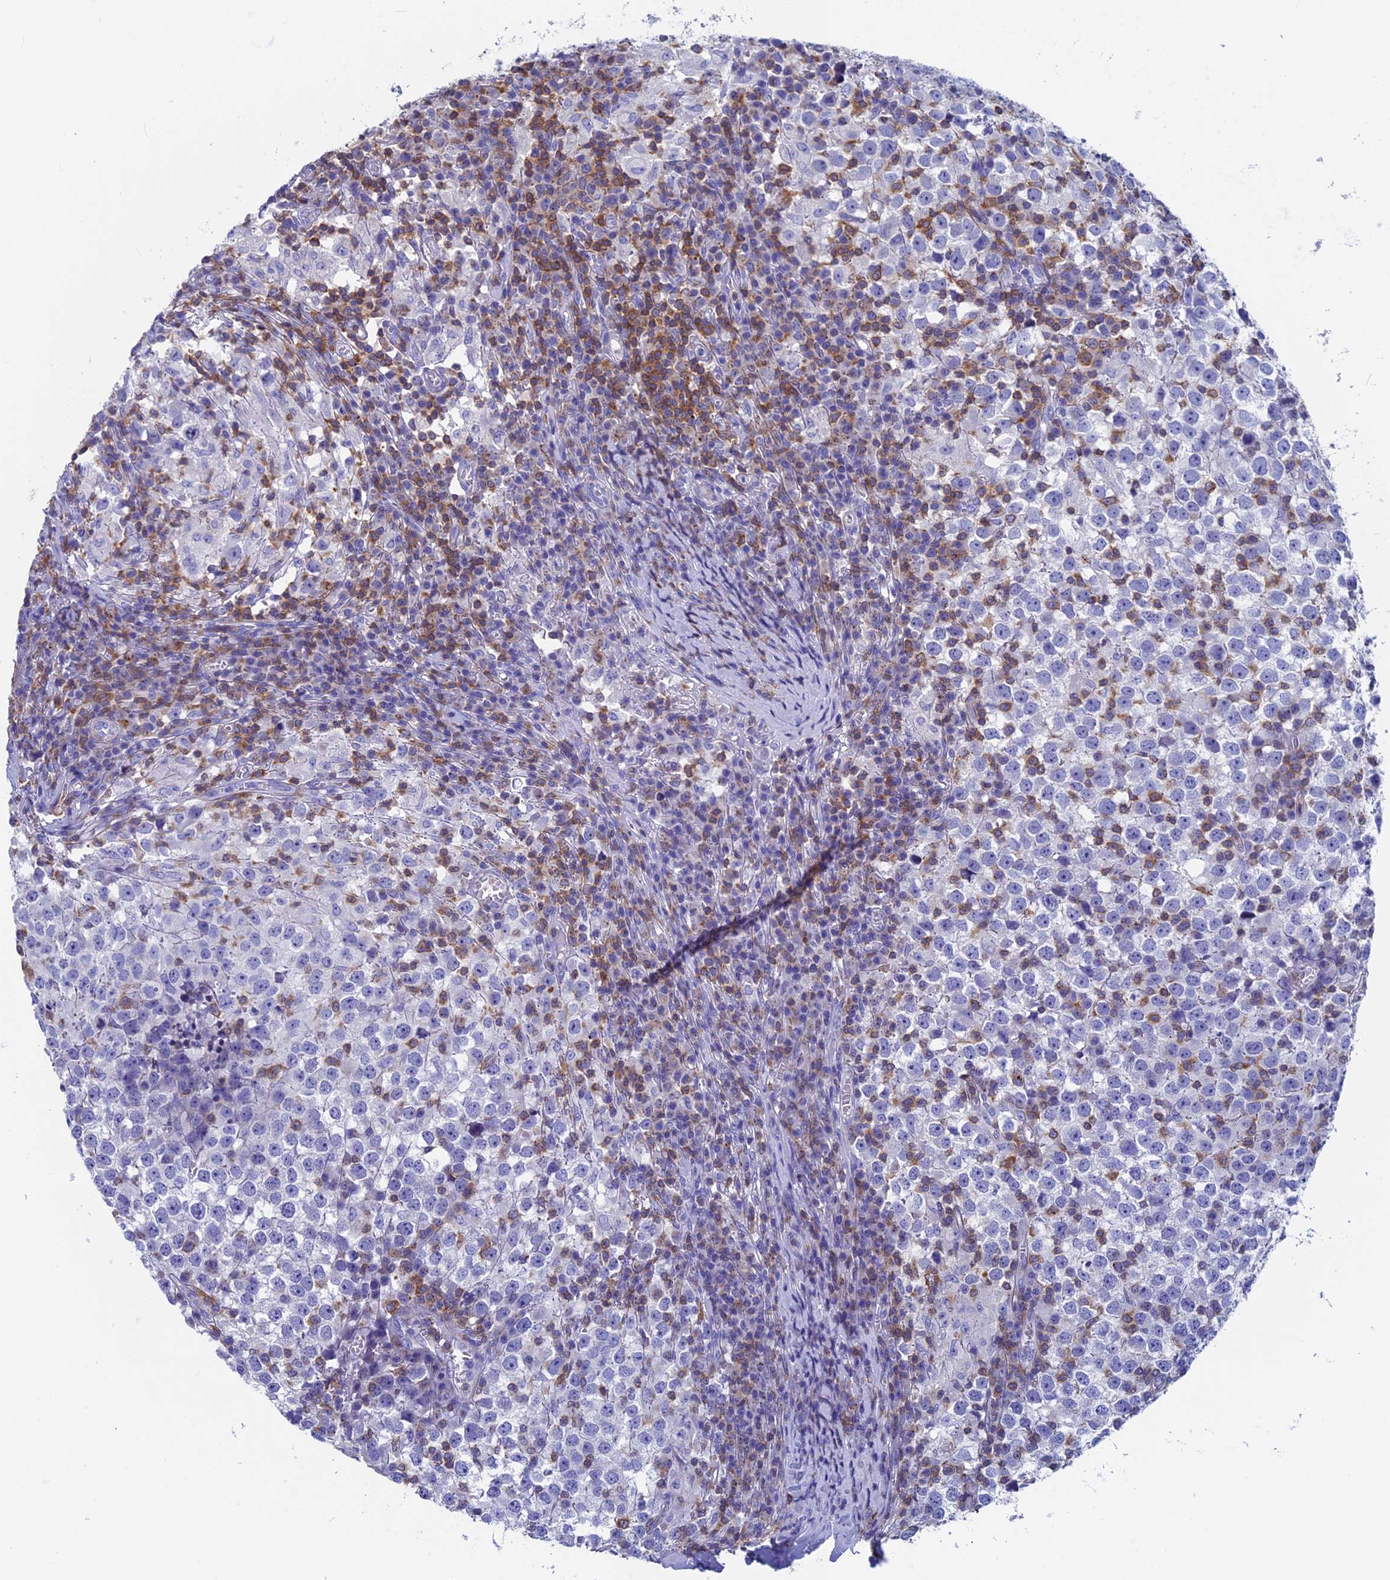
{"staining": {"intensity": "negative", "quantity": "none", "location": "none"}, "tissue": "testis cancer", "cell_type": "Tumor cells", "image_type": "cancer", "snomed": [{"axis": "morphology", "description": "Seminoma, NOS"}, {"axis": "topography", "description": "Testis"}], "caption": "This is a micrograph of IHC staining of seminoma (testis), which shows no staining in tumor cells.", "gene": "SEPTIN1", "patient": {"sex": "male", "age": 65}}